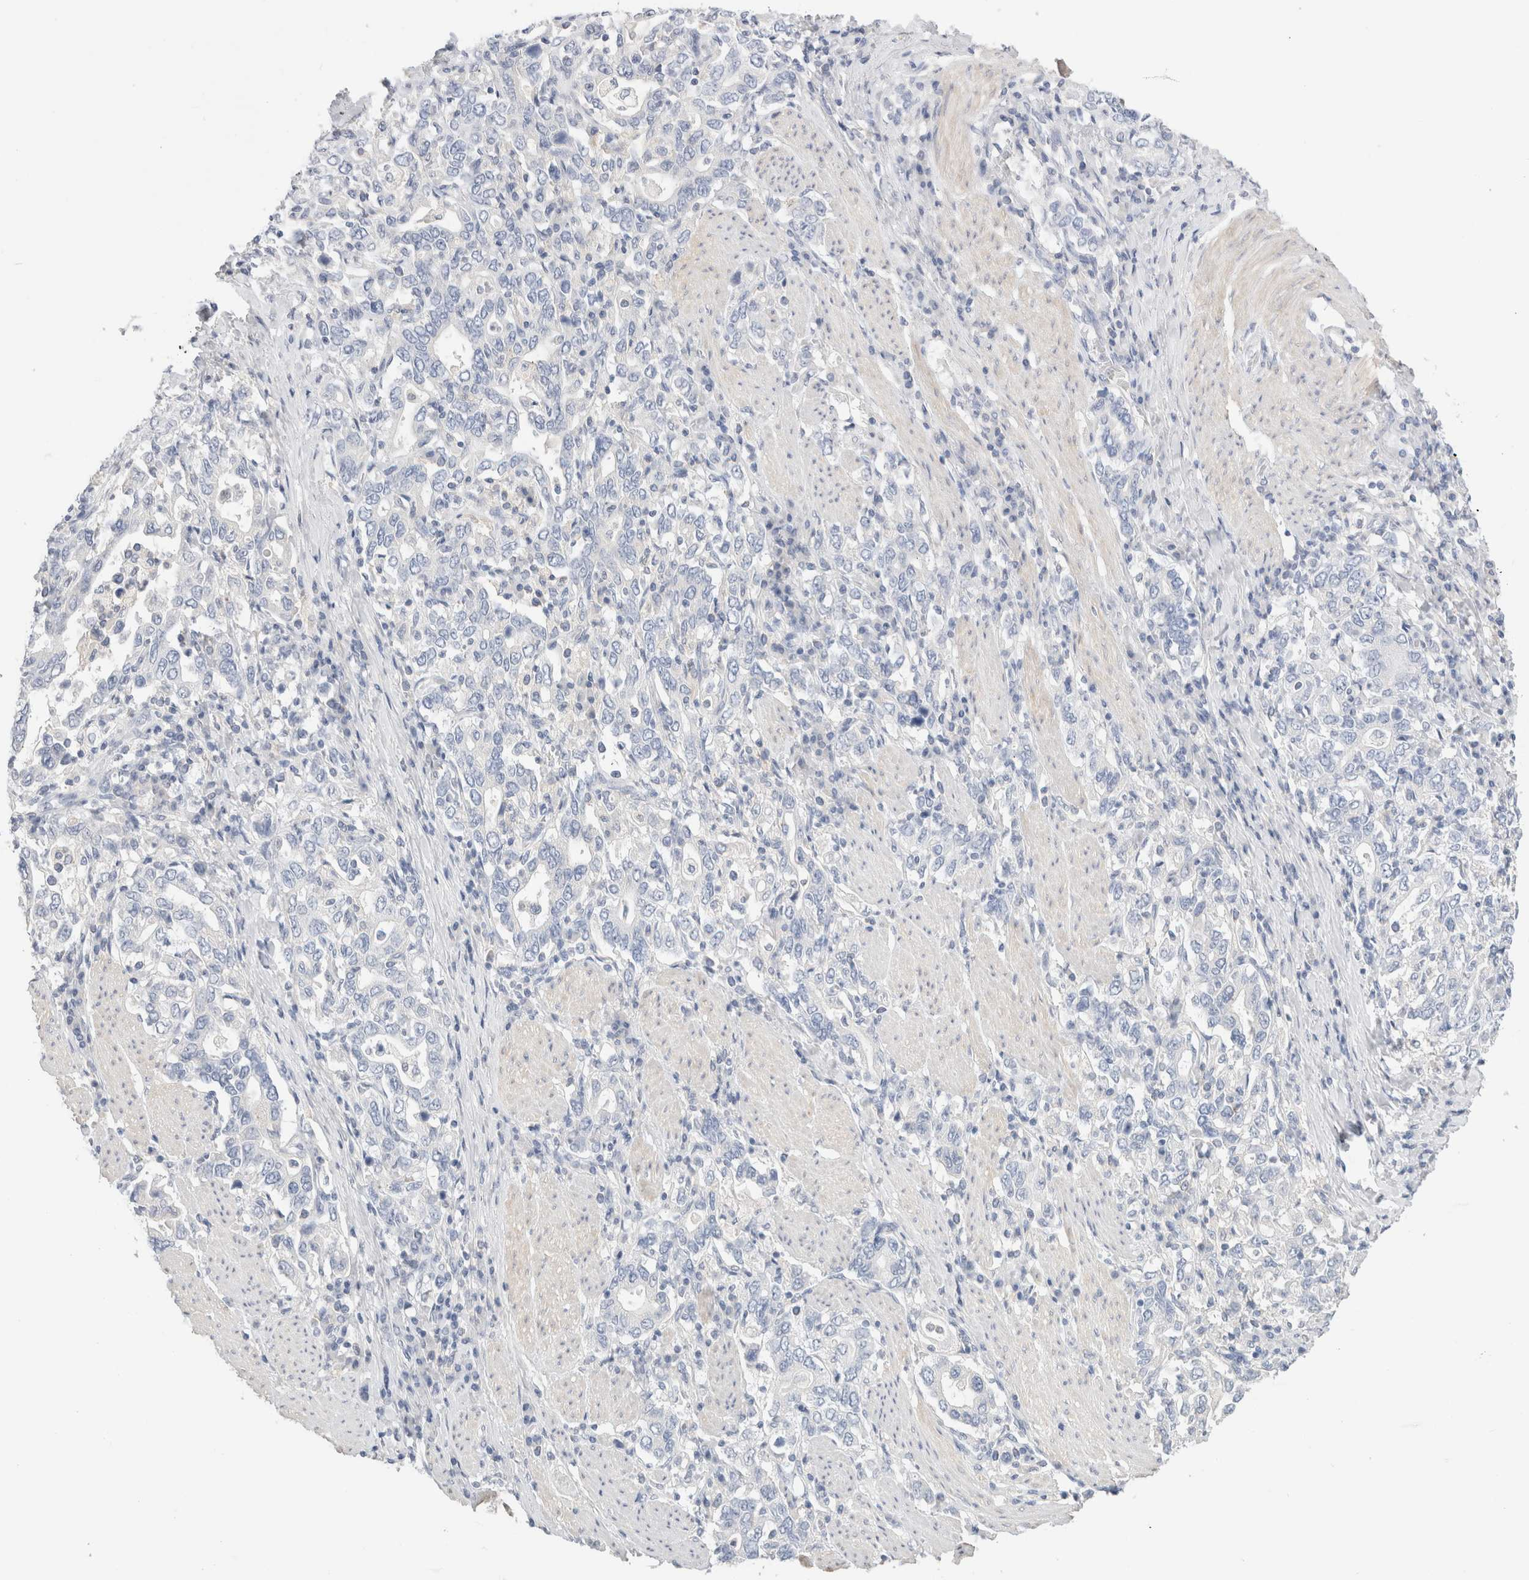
{"staining": {"intensity": "negative", "quantity": "none", "location": "none"}, "tissue": "stomach cancer", "cell_type": "Tumor cells", "image_type": "cancer", "snomed": [{"axis": "morphology", "description": "Adenocarcinoma, NOS"}, {"axis": "topography", "description": "Stomach, upper"}], "caption": "This is an immunohistochemistry (IHC) photomicrograph of adenocarcinoma (stomach). There is no staining in tumor cells.", "gene": "ADAM30", "patient": {"sex": "male", "age": 62}}